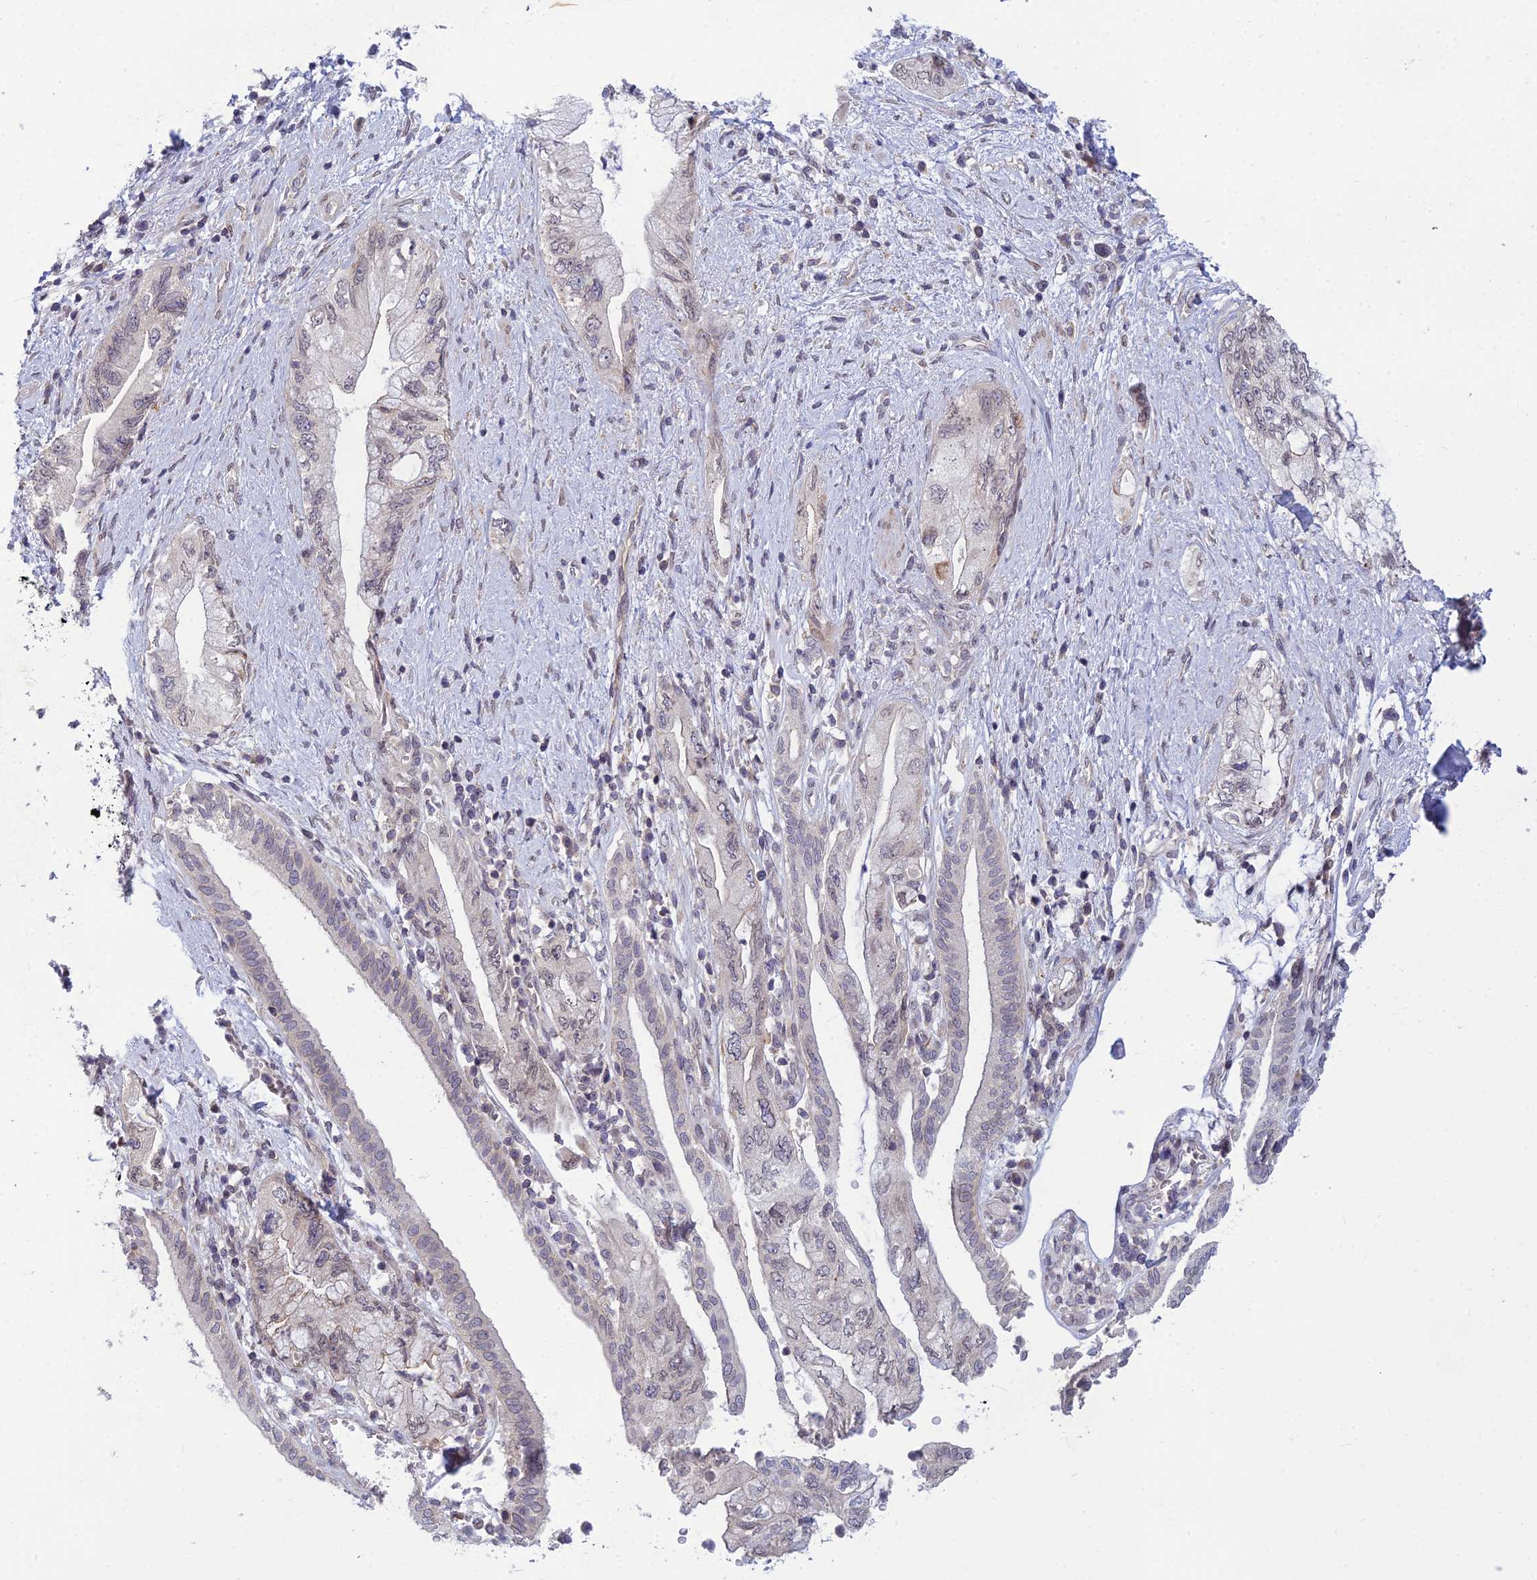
{"staining": {"intensity": "negative", "quantity": "none", "location": "none"}, "tissue": "pancreatic cancer", "cell_type": "Tumor cells", "image_type": "cancer", "snomed": [{"axis": "morphology", "description": "Adenocarcinoma, NOS"}, {"axis": "topography", "description": "Pancreas"}], "caption": "This is an immunohistochemistry photomicrograph of human pancreatic adenocarcinoma. There is no positivity in tumor cells.", "gene": "DTX2", "patient": {"sex": "female", "age": 73}}